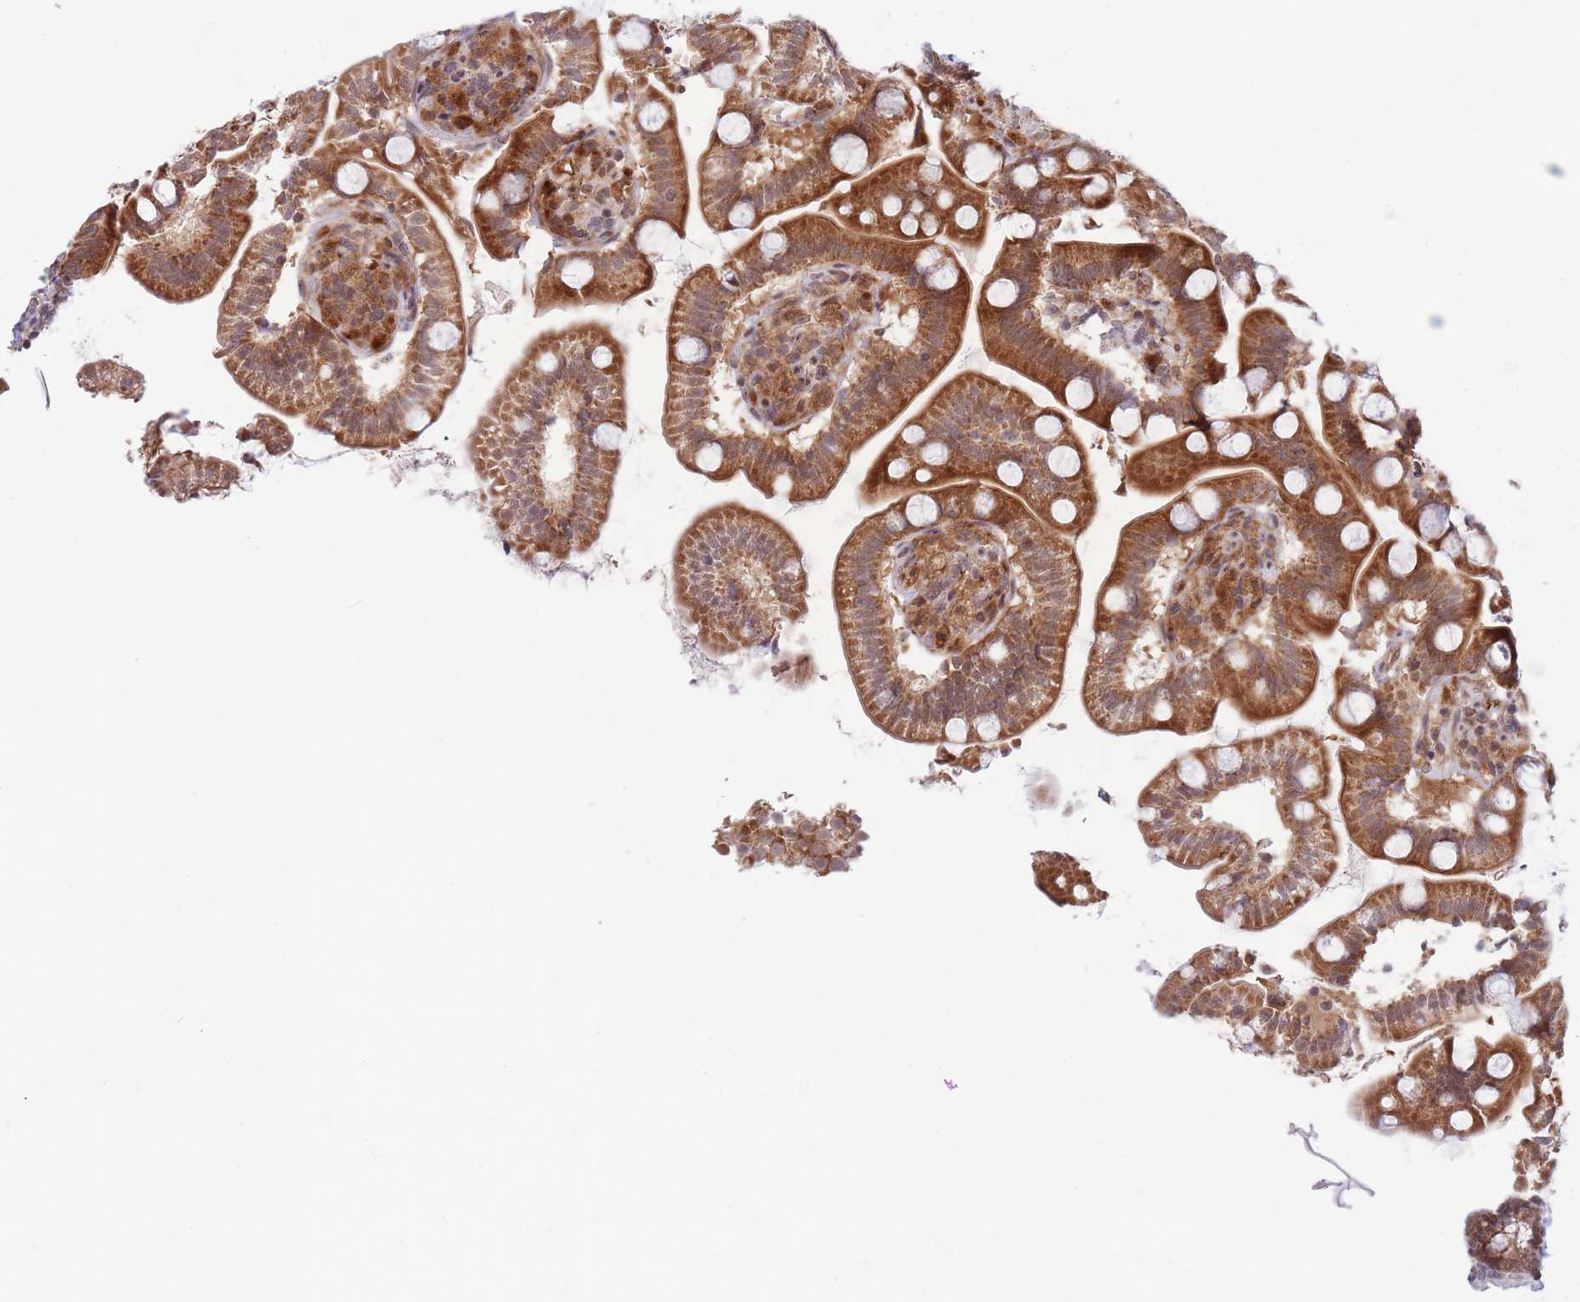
{"staining": {"intensity": "strong", "quantity": ">75%", "location": "cytoplasmic/membranous,nuclear"}, "tissue": "small intestine", "cell_type": "Glandular cells", "image_type": "normal", "snomed": [{"axis": "morphology", "description": "Normal tissue, NOS"}, {"axis": "topography", "description": "Small intestine"}], "caption": "Small intestine stained with immunohistochemistry (IHC) displays strong cytoplasmic/membranous,nuclear positivity in about >75% of glandular cells.", "gene": "BOD1L1", "patient": {"sex": "female", "age": 64}}